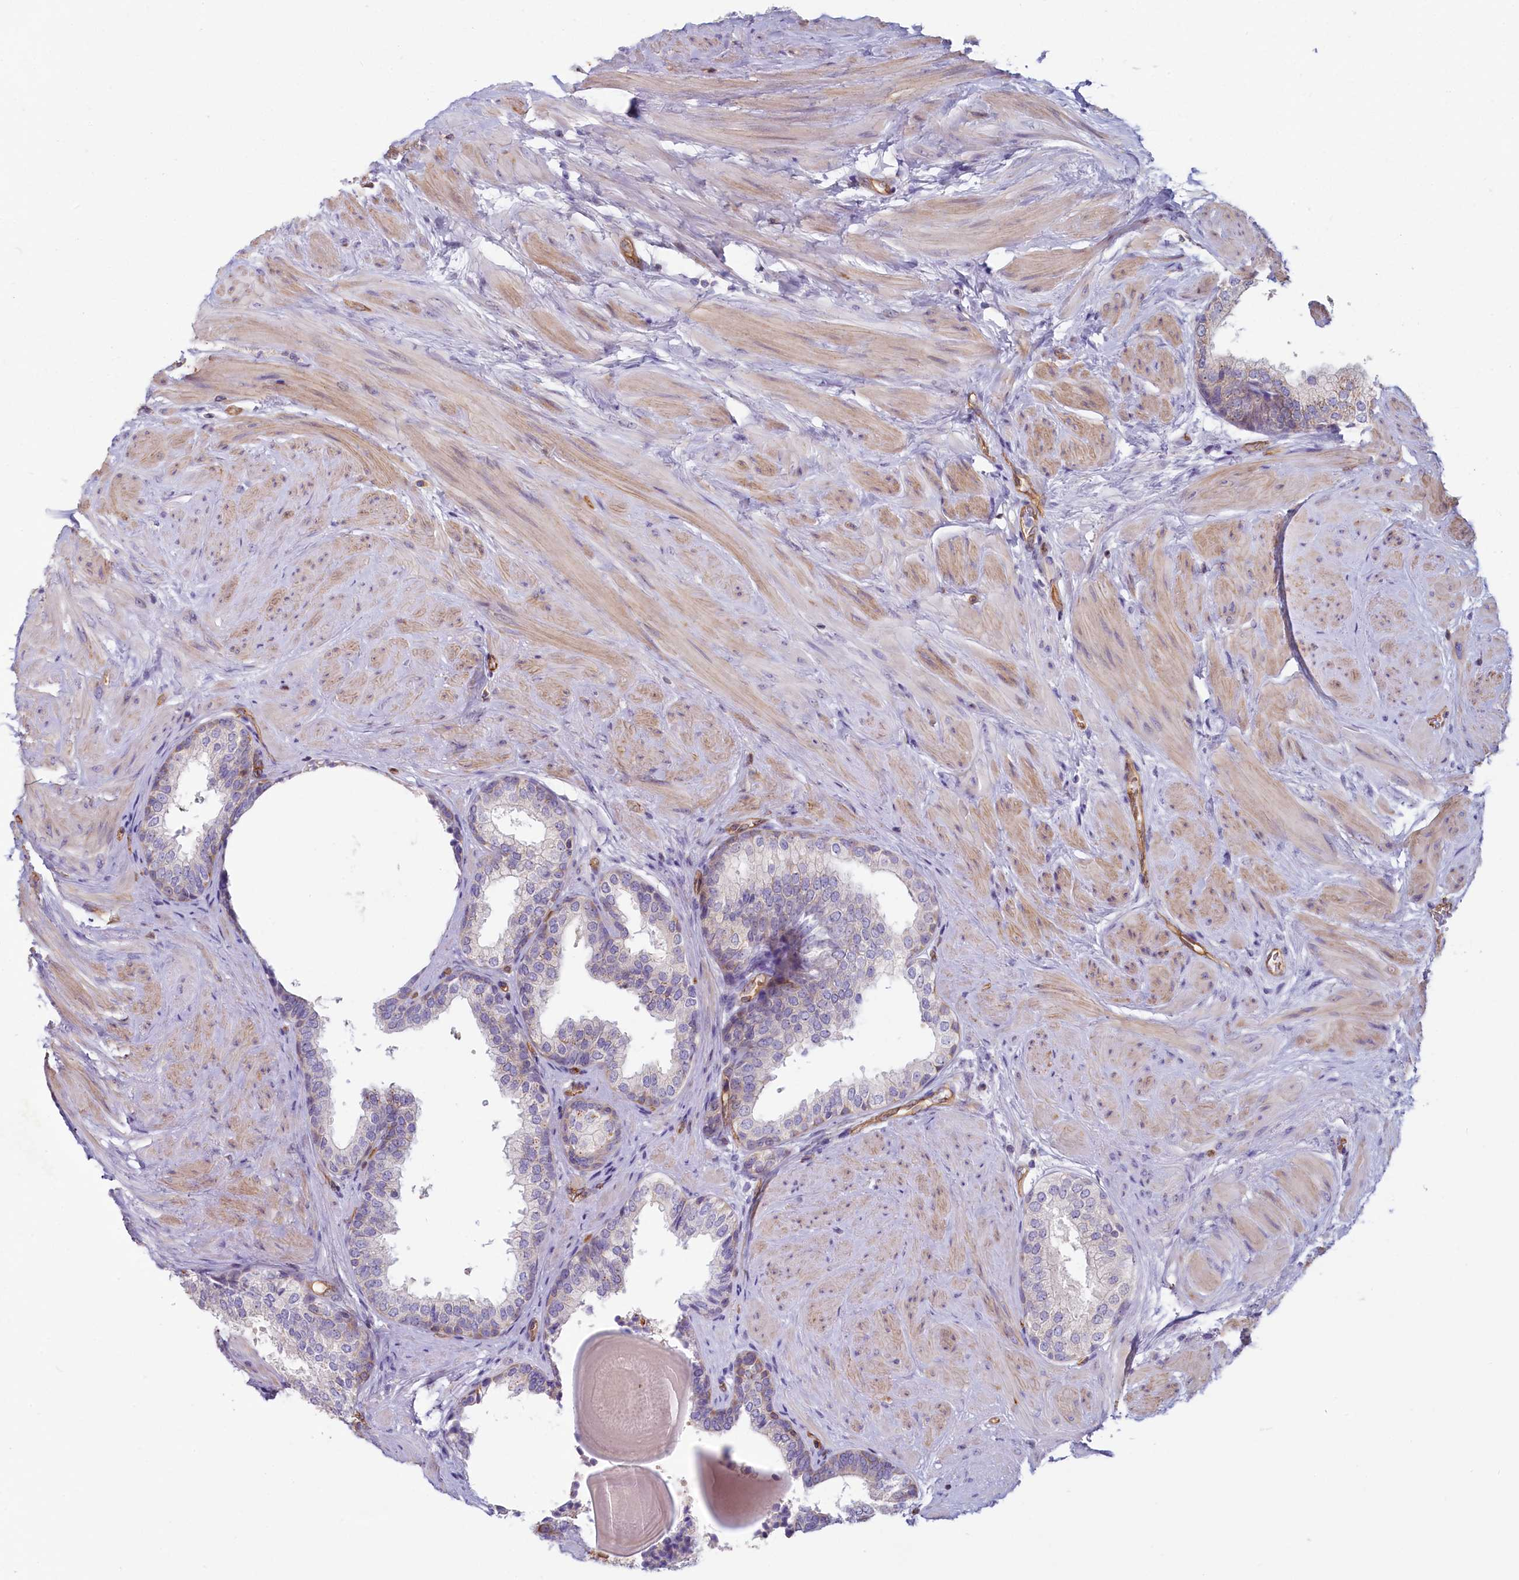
{"staining": {"intensity": "negative", "quantity": "none", "location": "none"}, "tissue": "prostate", "cell_type": "Glandular cells", "image_type": "normal", "snomed": [{"axis": "morphology", "description": "Normal tissue, NOS"}, {"axis": "topography", "description": "Prostate"}], "caption": "The histopathology image demonstrates no staining of glandular cells in normal prostate.", "gene": "LMOD3", "patient": {"sex": "male", "age": 48}}